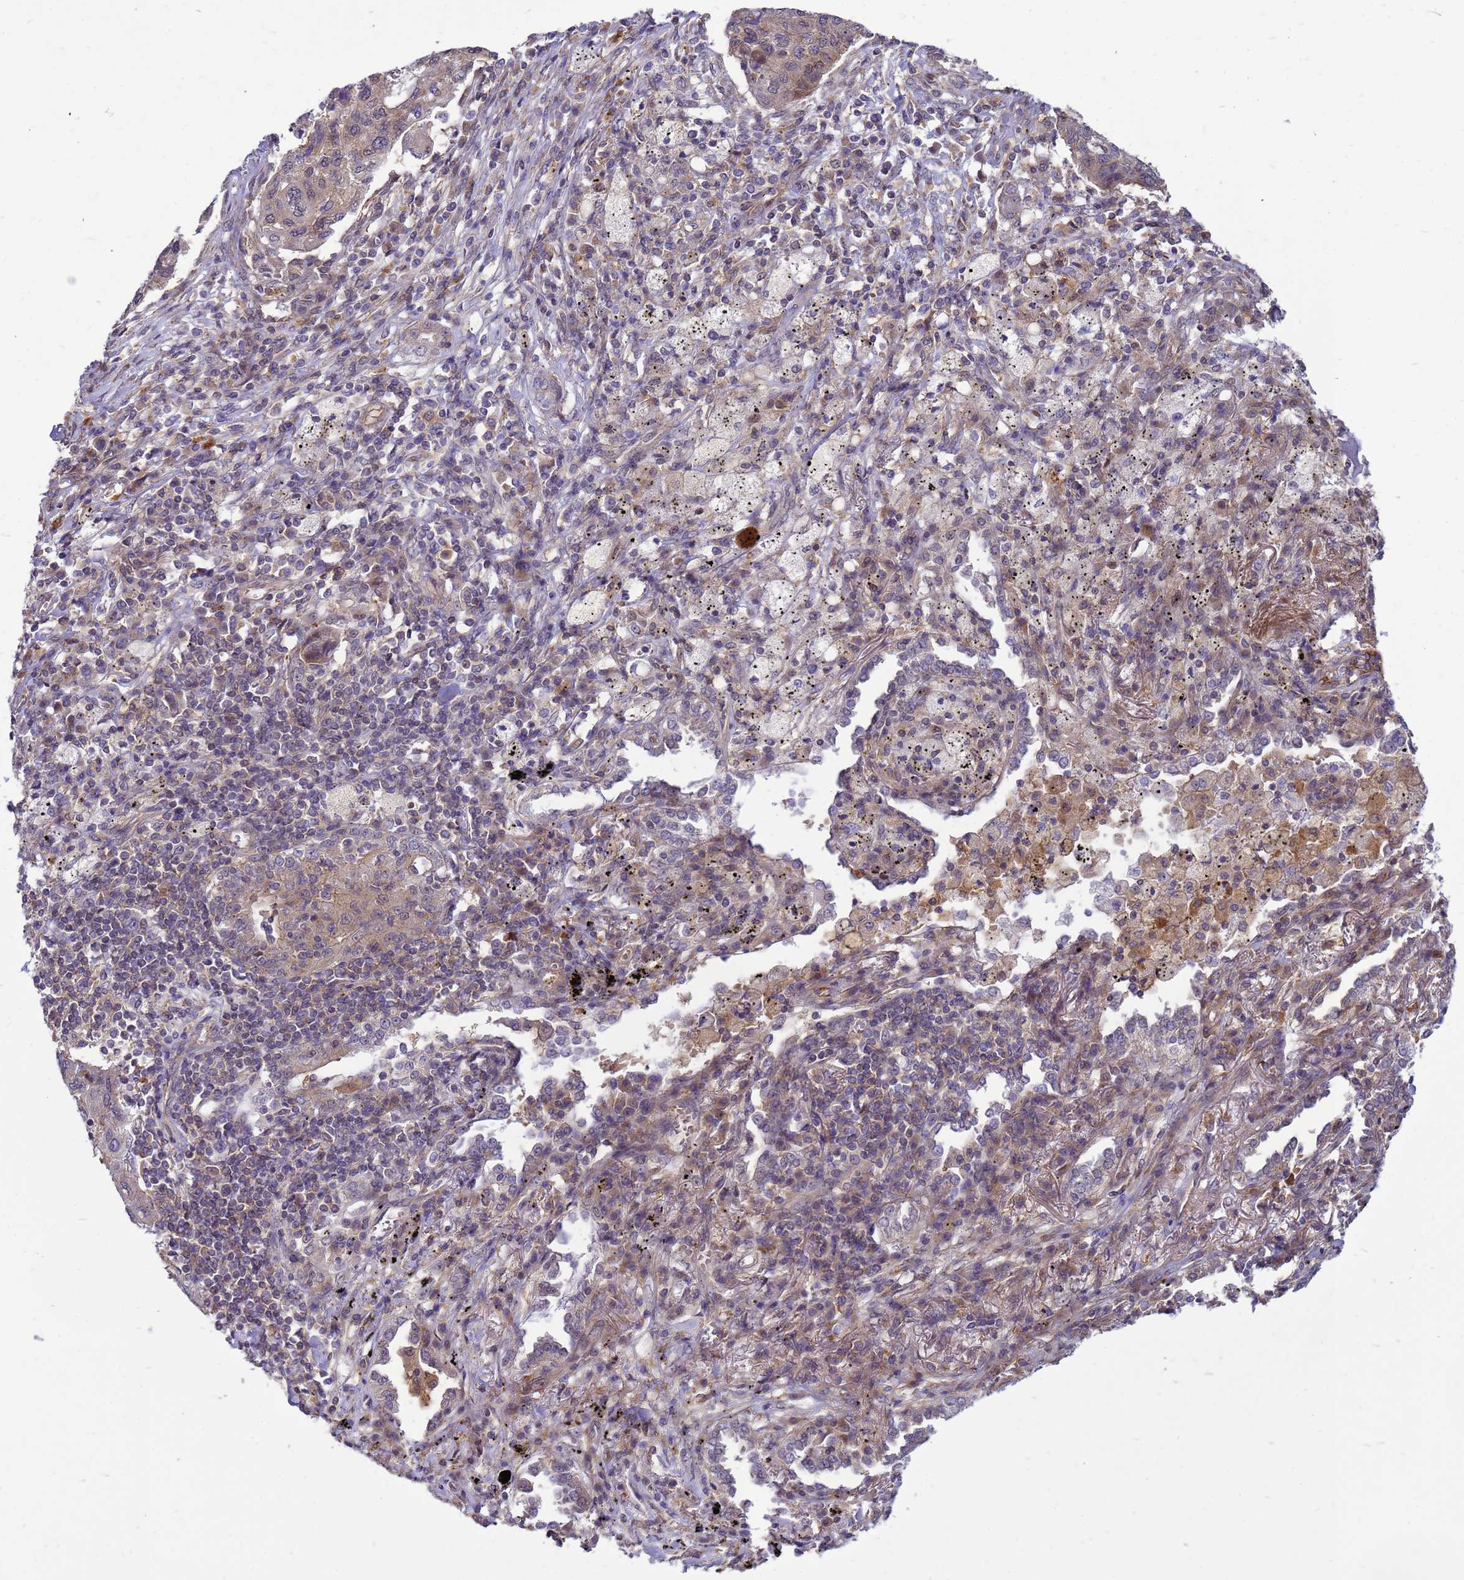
{"staining": {"intensity": "weak", "quantity": "25%-75%", "location": "cytoplasmic/membranous"}, "tissue": "lung cancer", "cell_type": "Tumor cells", "image_type": "cancer", "snomed": [{"axis": "morphology", "description": "Squamous cell carcinoma, NOS"}, {"axis": "topography", "description": "Lung"}], "caption": "Tumor cells demonstrate weak cytoplasmic/membranous expression in about 25%-75% of cells in lung squamous cell carcinoma.", "gene": "ENOPH1", "patient": {"sex": "female", "age": 63}}